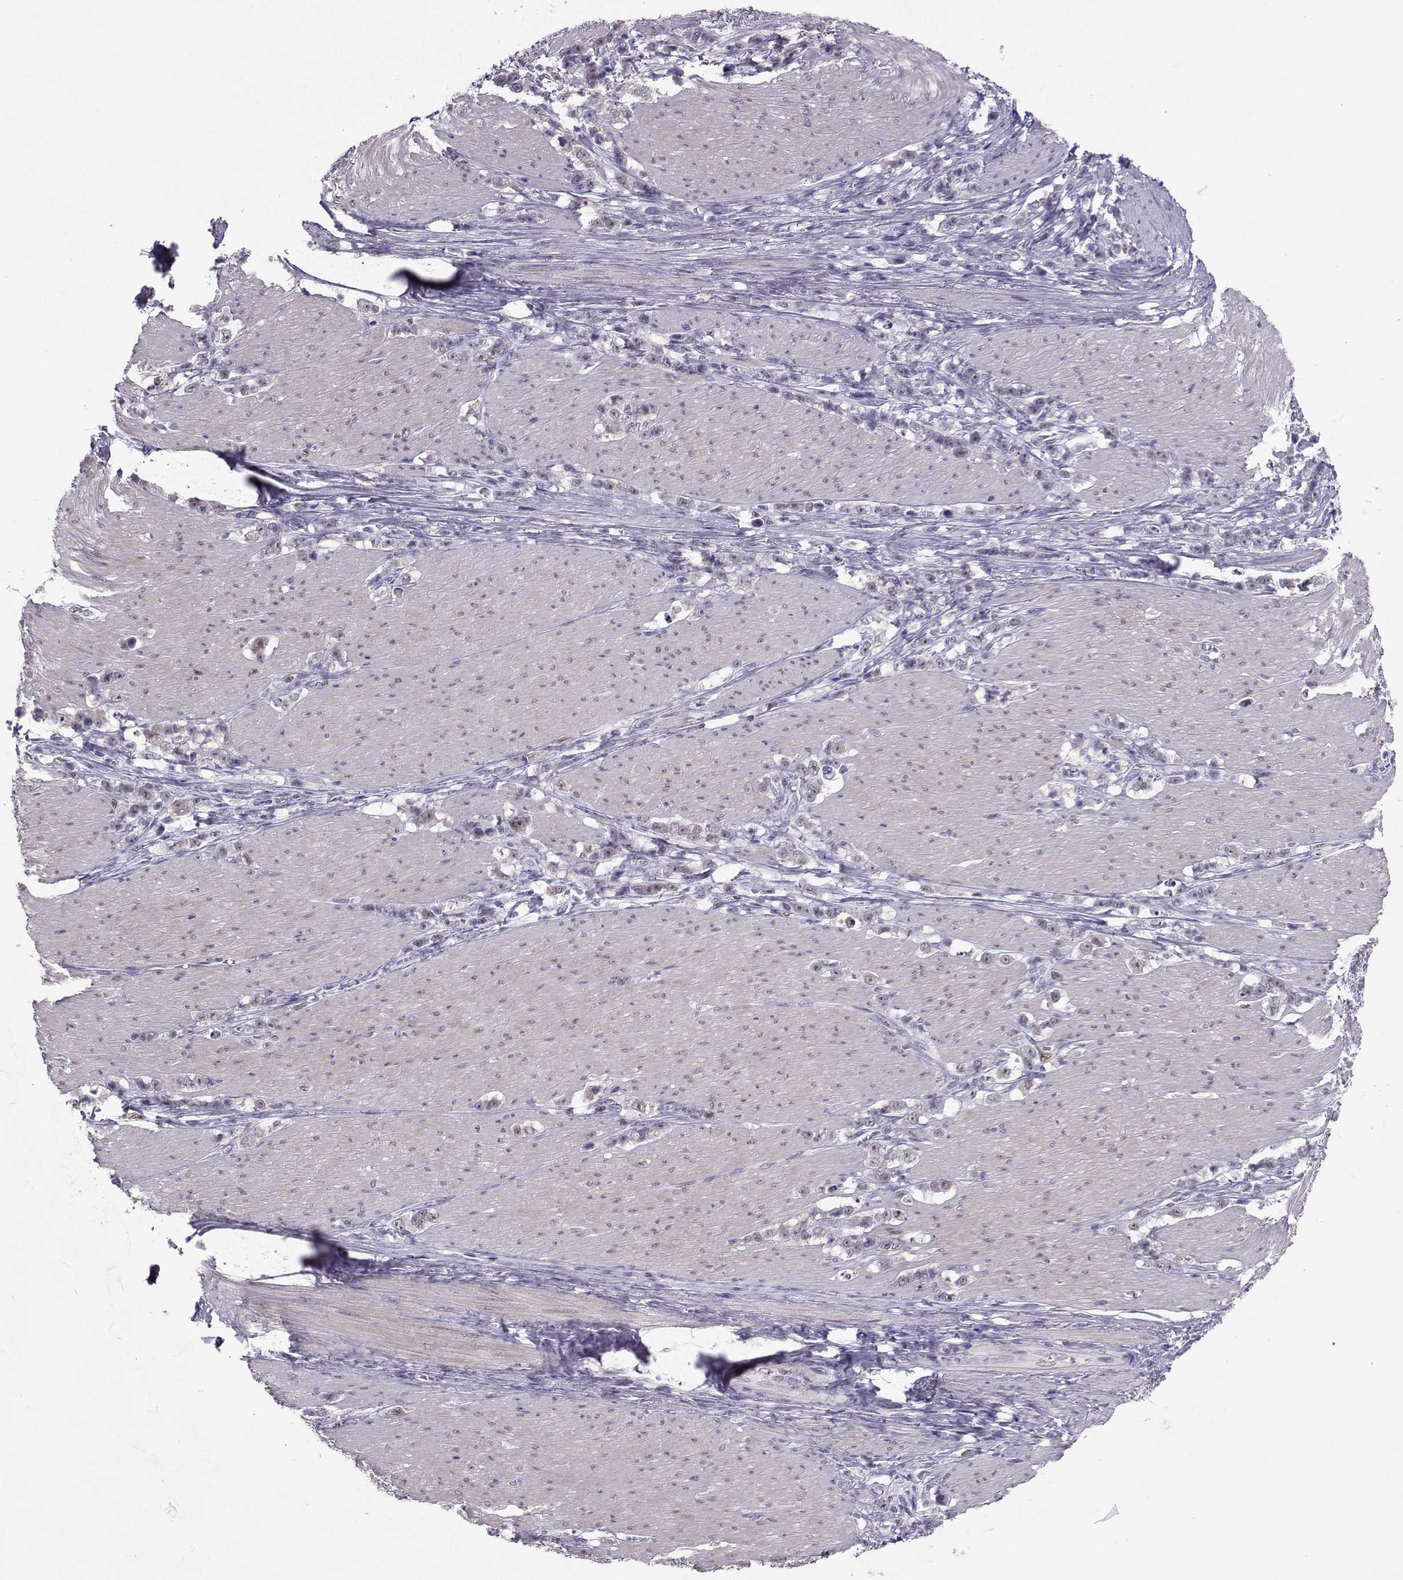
{"staining": {"intensity": "negative", "quantity": "none", "location": "none"}, "tissue": "stomach cancer", "cell_type": "Tumor cells", "image_type": "cancer", "snomed": [{"axis": "morphology", "description": "Adenocarcinoma, NOS"}, {"axis": "topography", "description": "Stomach, lower"}], "caption": "Stomach cancer stained for a protein using immunohistochemistry reveals no expression tumor cells.", "gene": "TEDC2", "patient": {"sex": "male", "age": 88}}